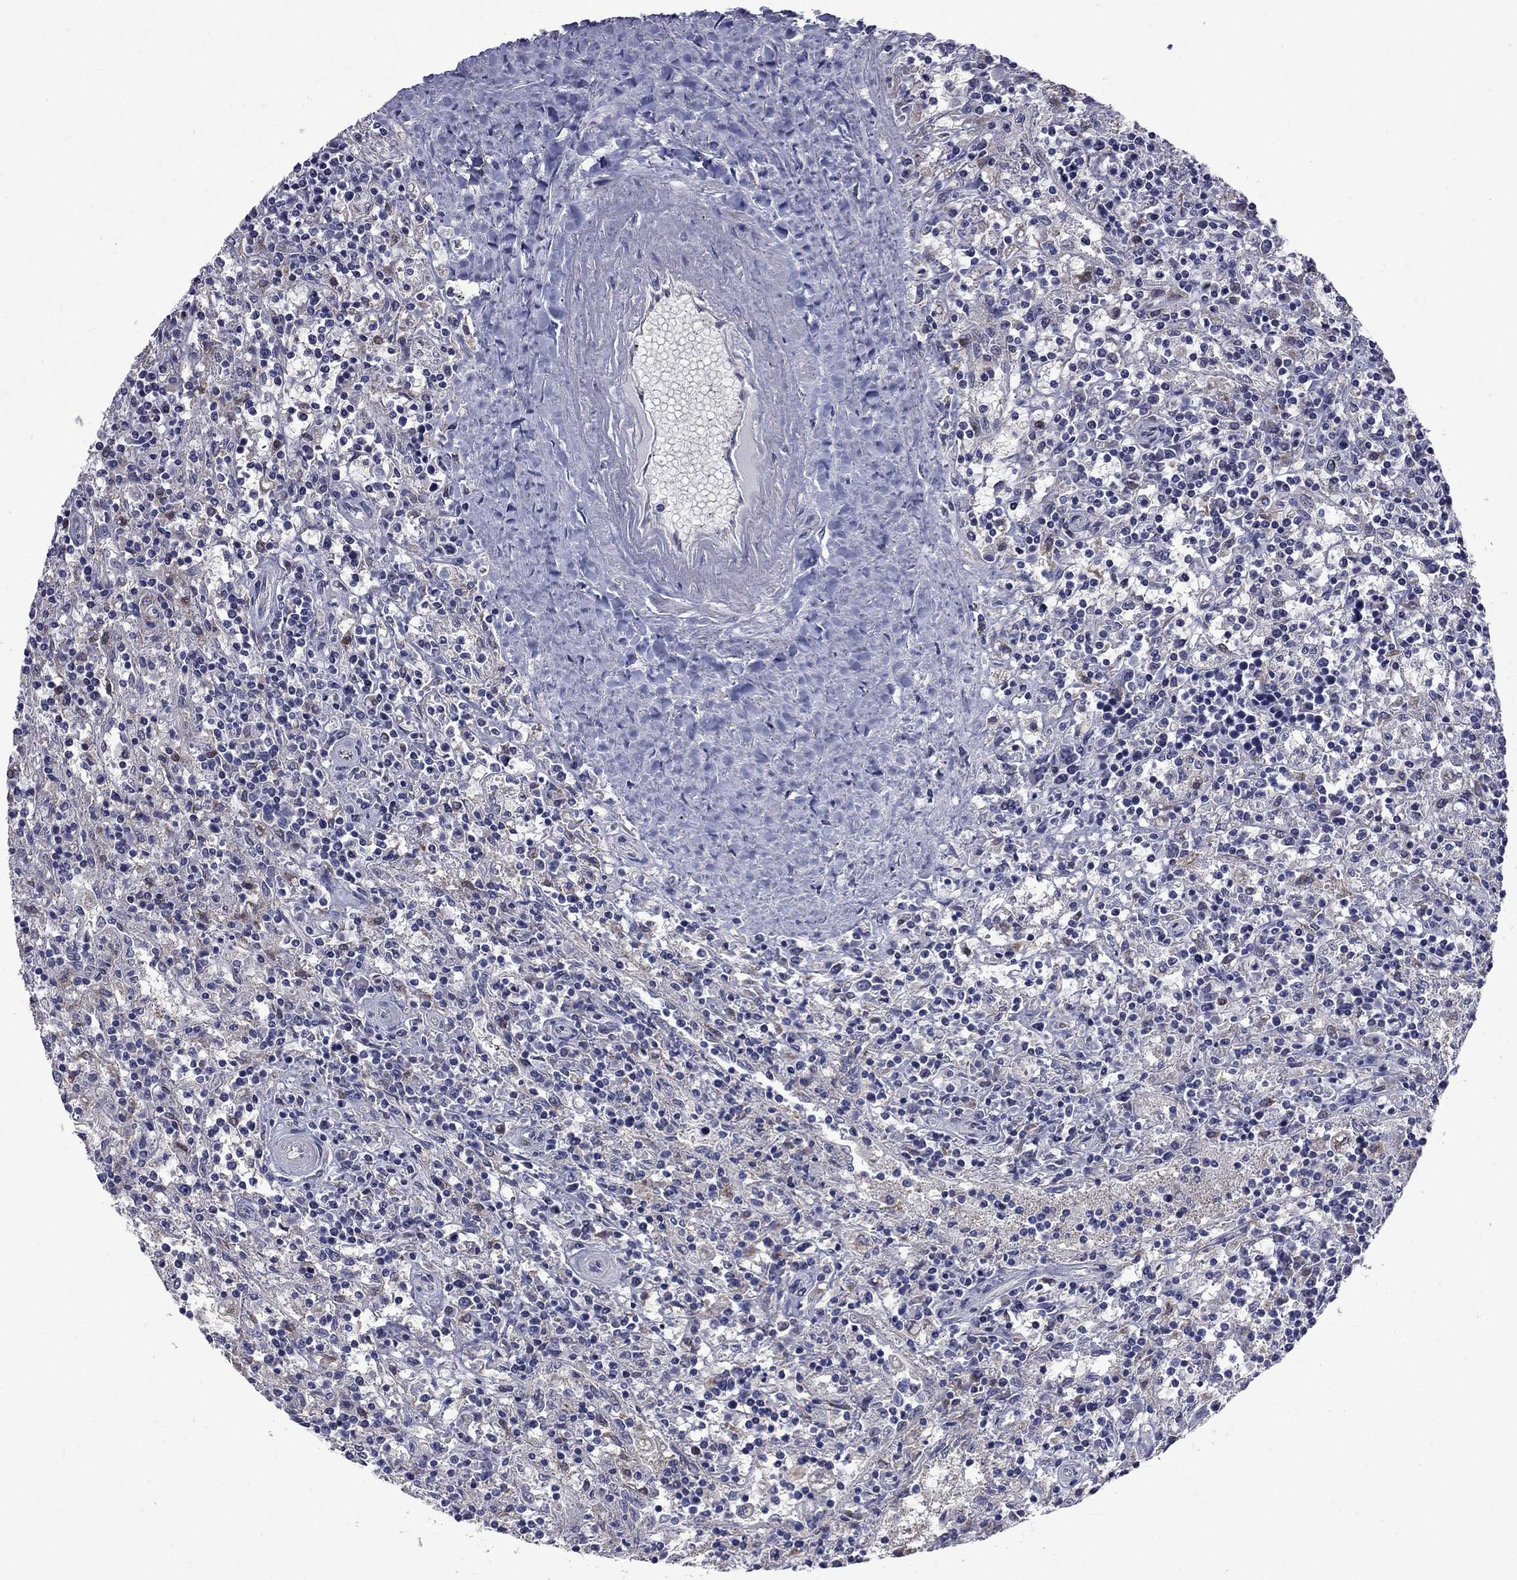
{"staining": {"intensity": "negative", "quantity": "none", "location": "none"}, "tissue": "lymphoma", "cell_type": "Tumor cells", "image_type": "cancer", "snomed": [{"axis": "morphology", "description": "Malignant lymphoma, non-Hodgkin's type, Low grade"}, {"axis": "topography", "description": "Spleen"}], "caption": "A photomicrograph of malignant lymphoma, non-Hodgkin's type (low-grade) stained for a protein shows no brown staining in tumor cells.", "gene": "HTR4", "patient": {"sex": "male", "age": 62}}